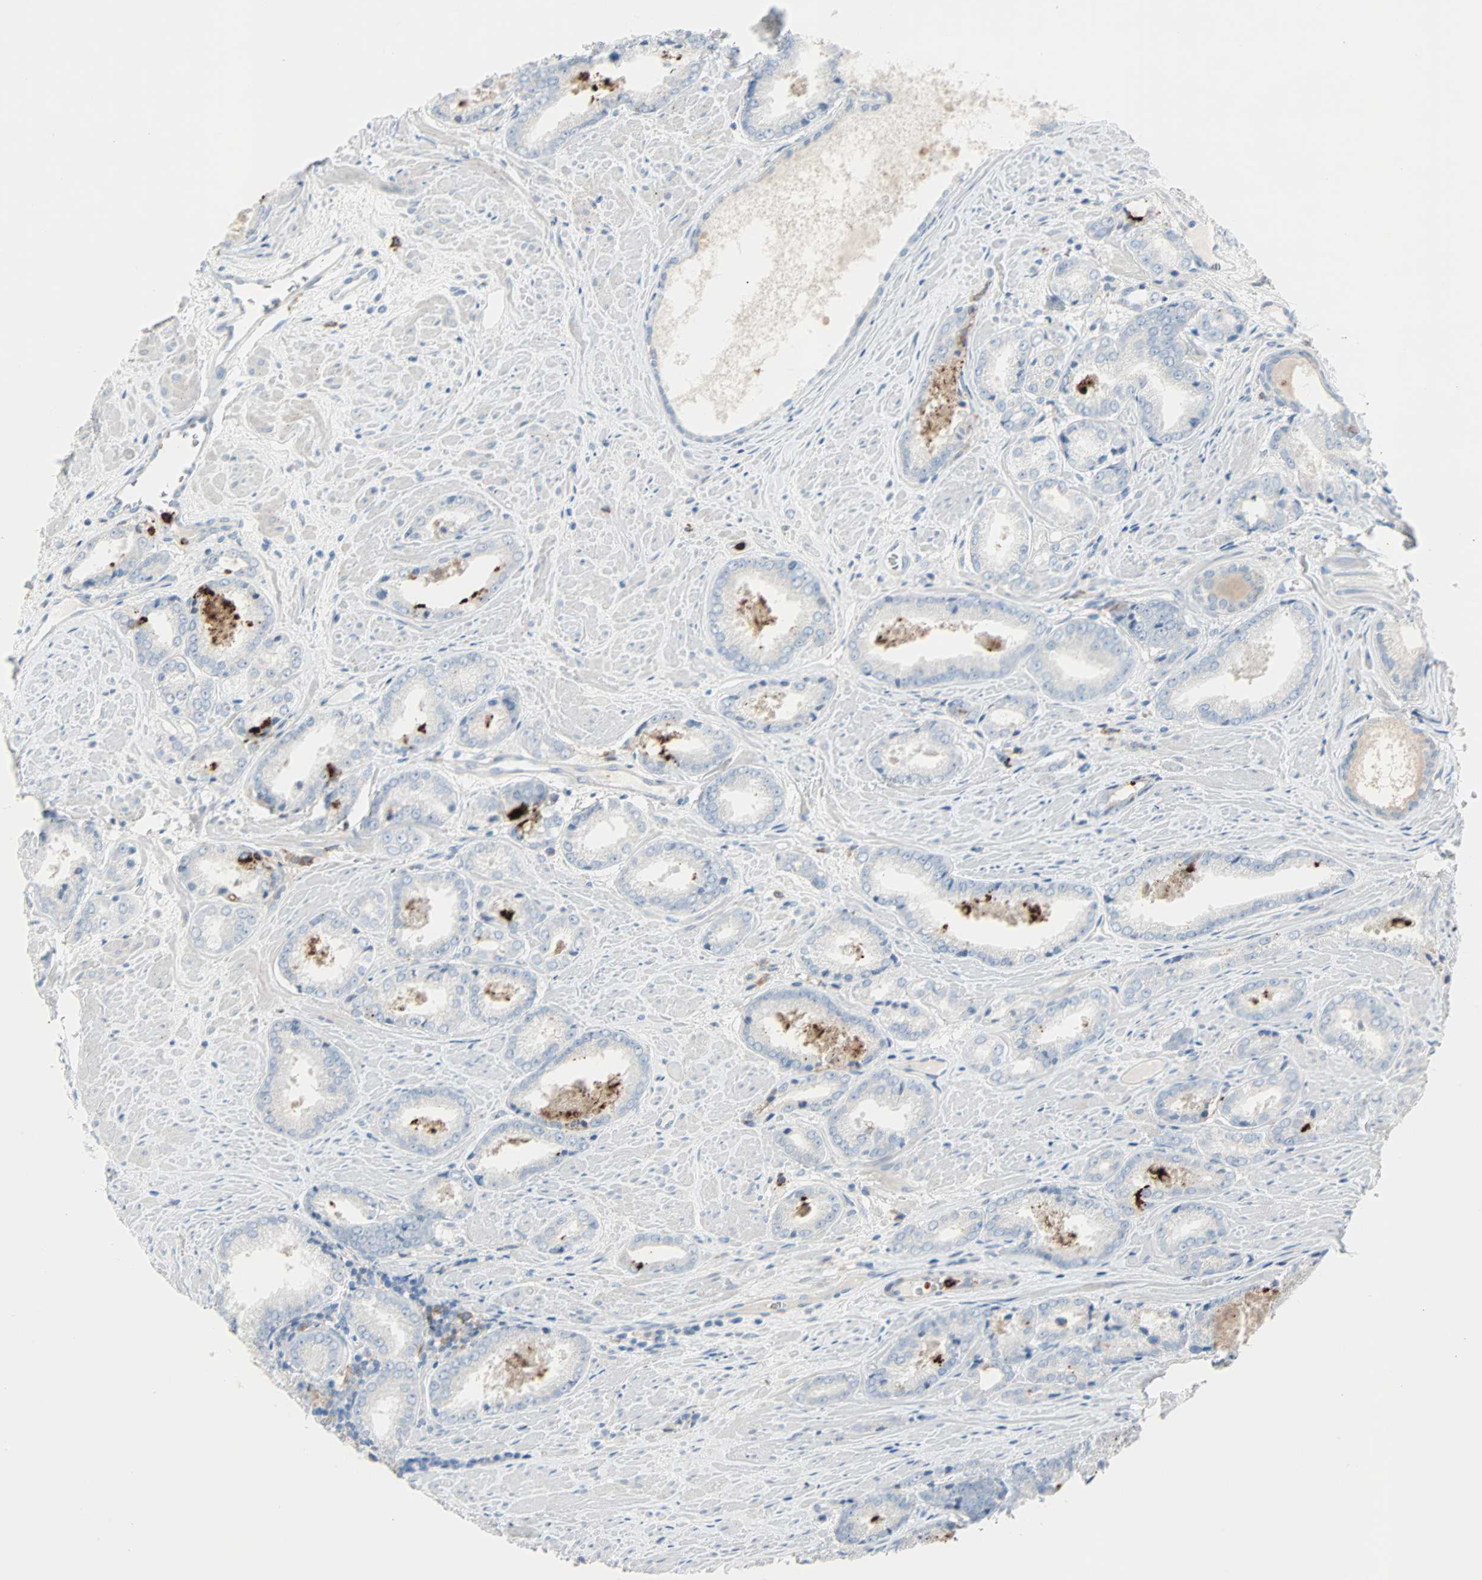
{"staining": {"intensity": "negative", "quantity": "none", "location": "none"}, "tissue": "prostate cancer", "cell_type": "Tumor cells", "image_type": "cancer", "snomed": [{"axis": "morphology", "description": "Adenocarcinoma, Low grade"}, {"axis": "topography", "description": "Prostate"}], "caption": "Immunohistochemistry micrograph of neoplastic tissue: human prostate cancer stained with DAB (3,3'-diaminobenzidine) exhibits no significant protein expression in tumor cells.", "gene": "CLEC4A", "patient": {"sex": "male", "age": 64}}